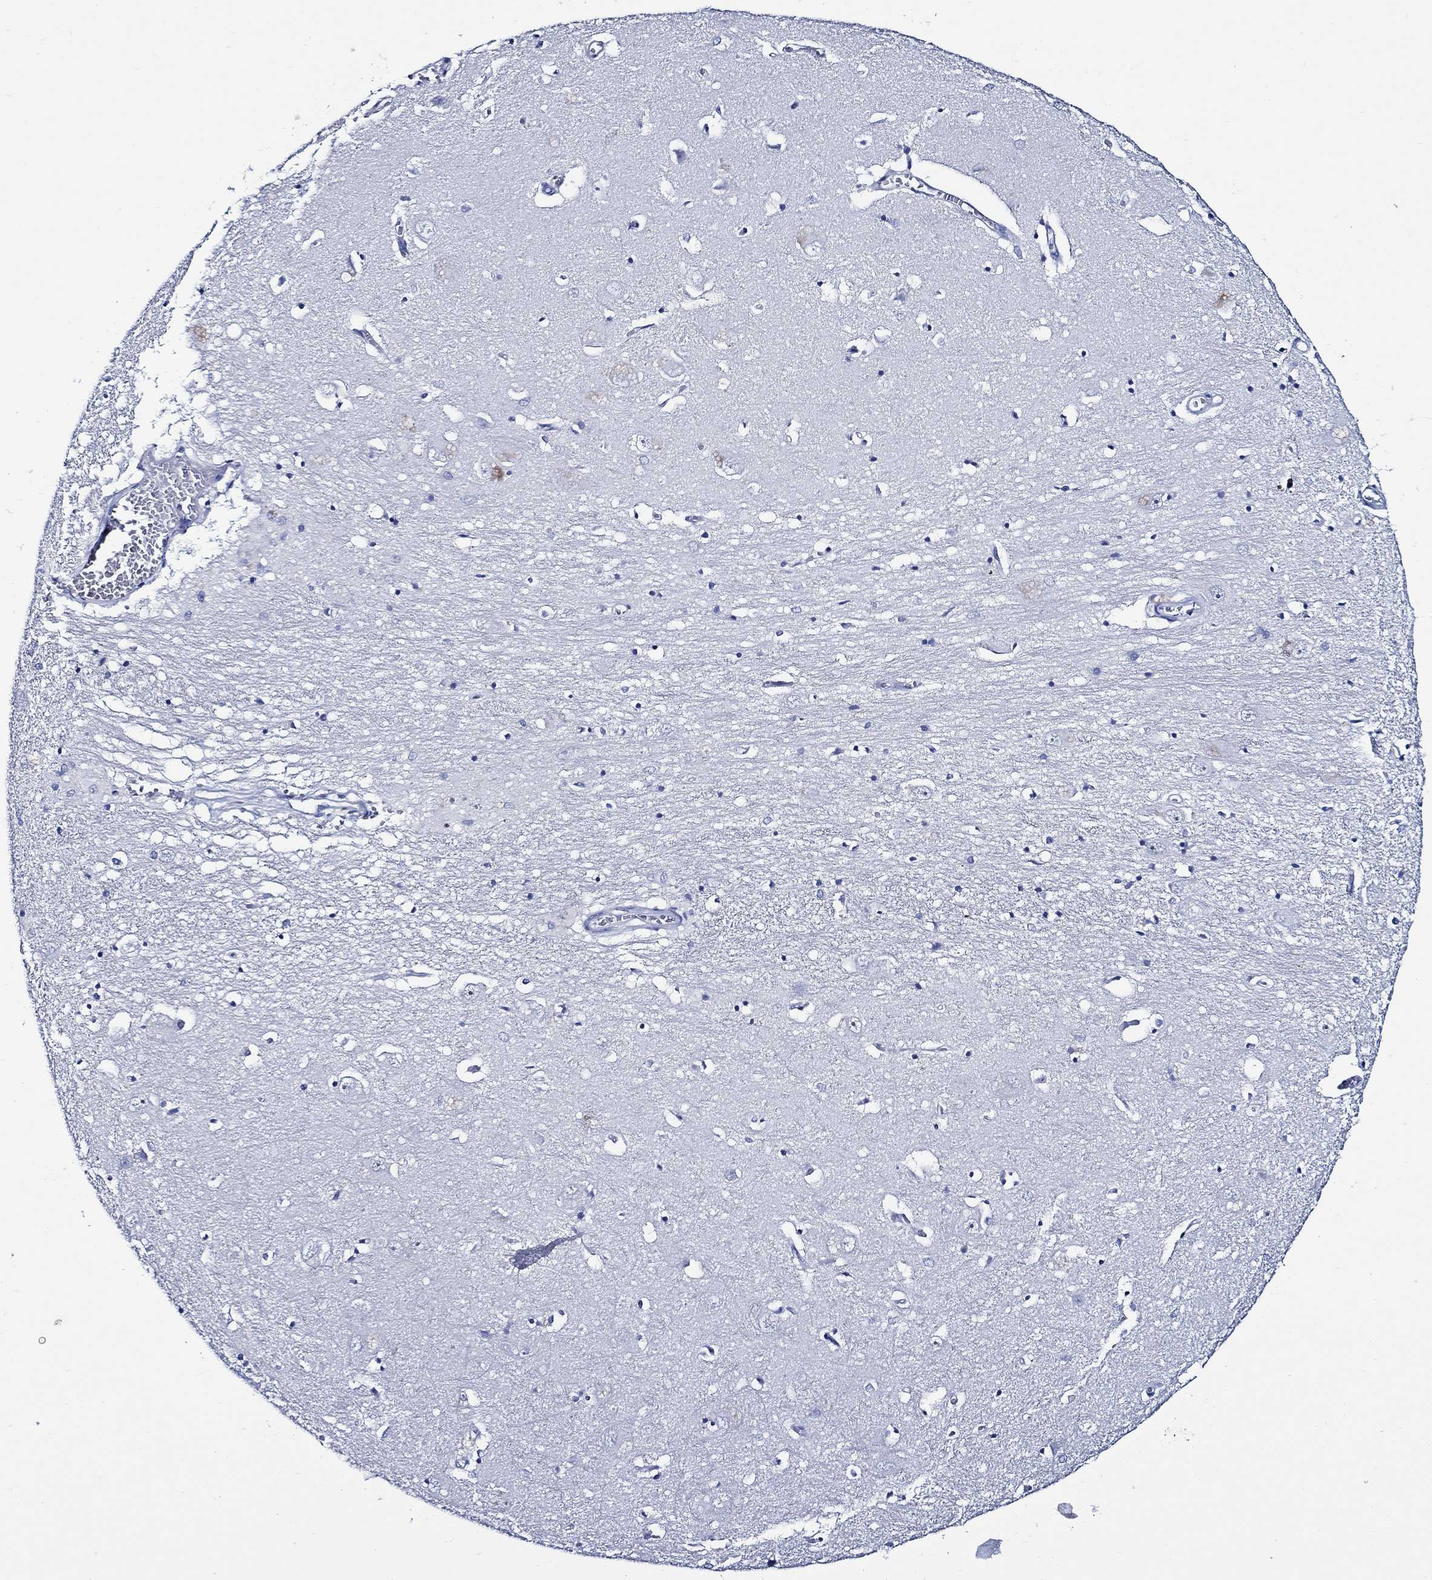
{"staining": {"intensity": "negative", "quantity": "none", "location": "none"}, "tissue": "caudate", "cell_type": "Glial cells", "image_type": "normal", "snomed": [{"axis": "morphology", "description": "Normal tissue, NOS"}, {"axis": "topography", "description": "Lateral ventricle wall"}], "caption": "Immunohistochemistry (IHC) histopathology image of unremarkable caudate: caudate stained with DAB exhibits no significant protein expression in glial cells. (Immunohistochemistry (IHC), brightfield microscopy, high magnification).", "gene": "WDR62", "patient": {"sex": "male", "age": 54}}